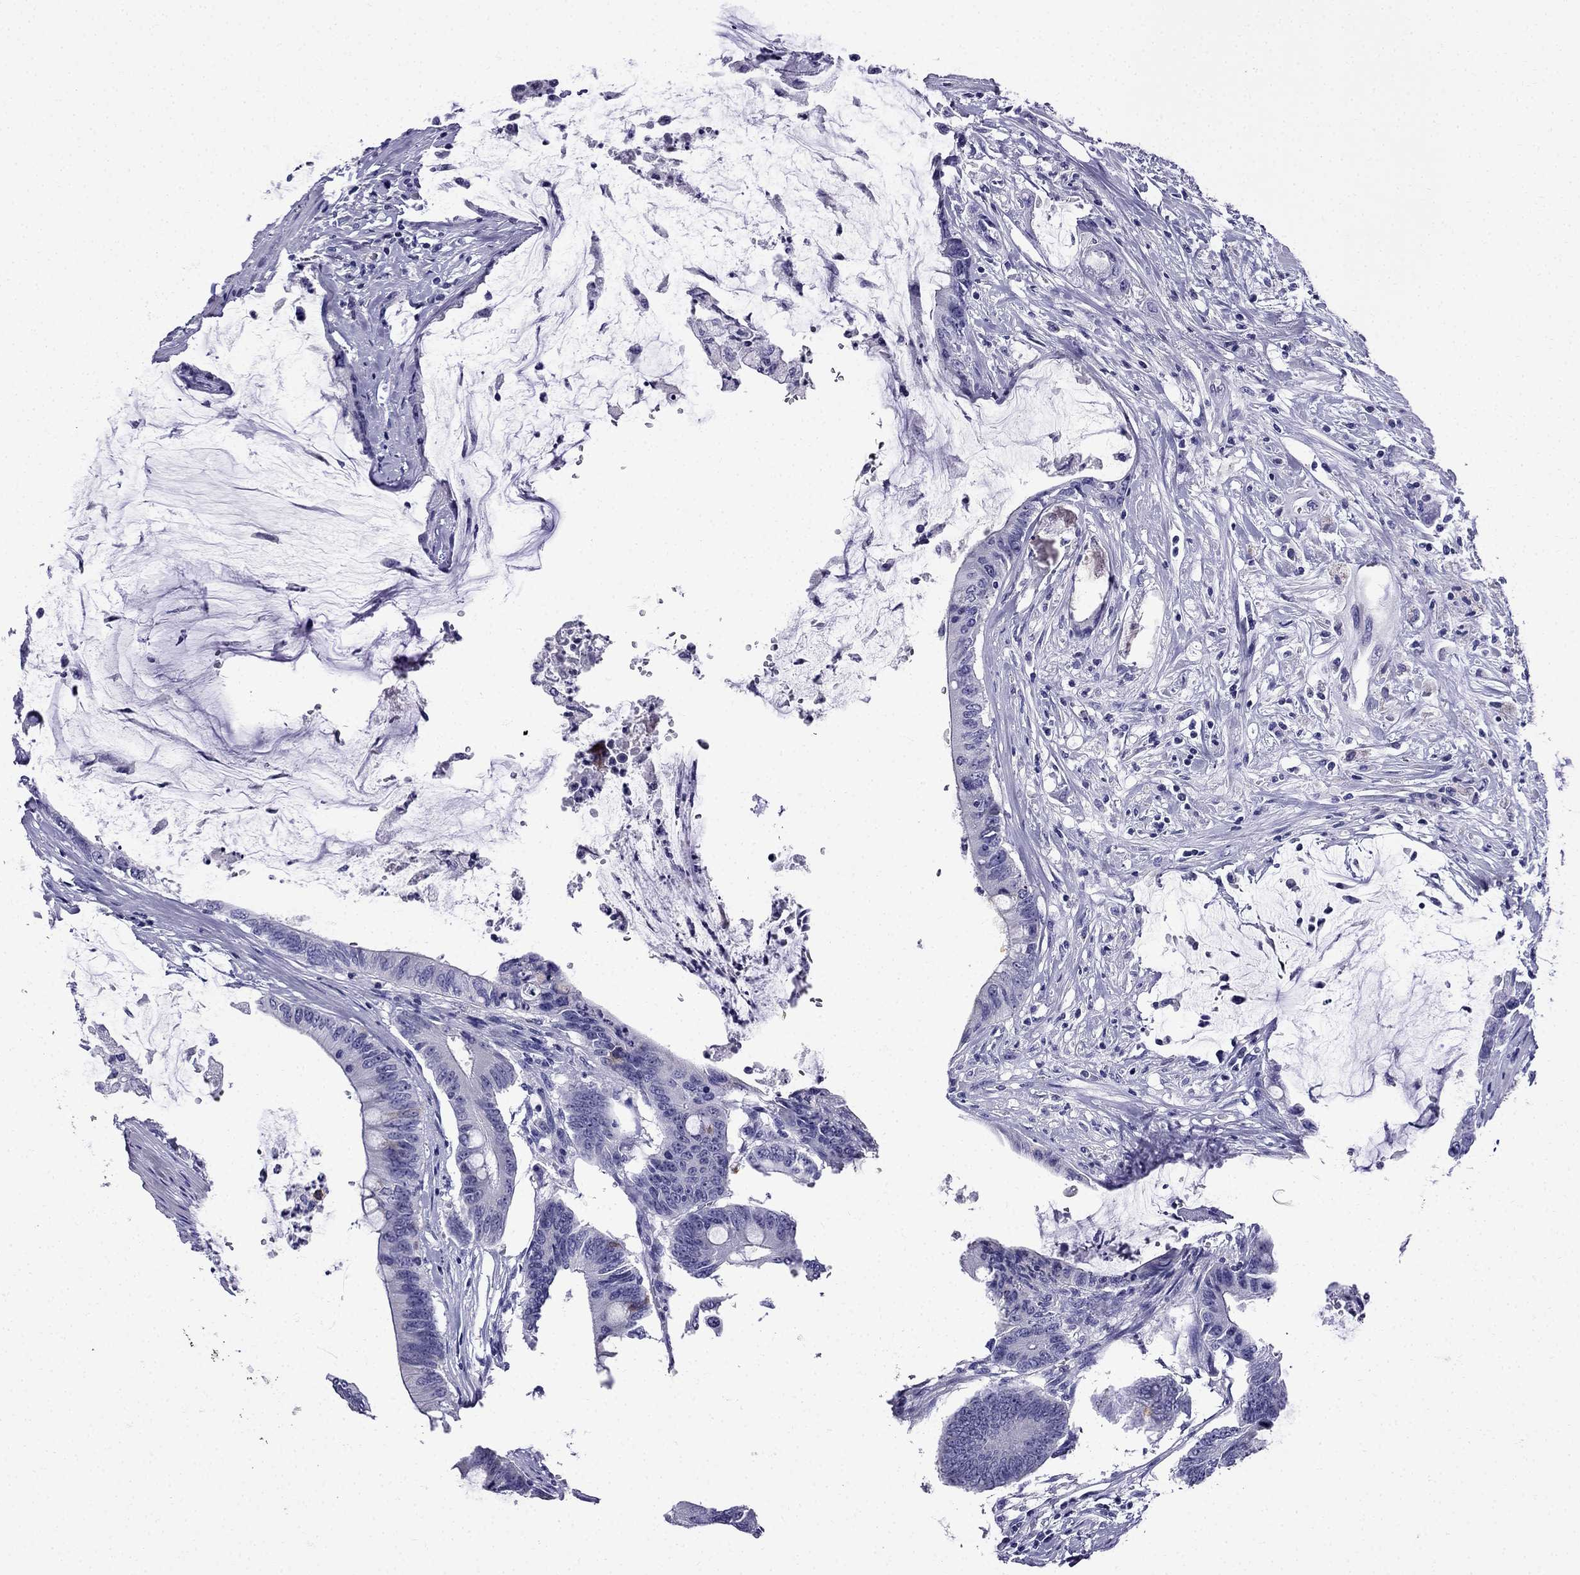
{"staining": {"intensity": "negative", "quantity": "none", "location": "none"}, "tissue": "colorectal cancer", "cell_type": "Tumor cells", "image_type": "cancer", "snomed": [{"axis": "morphology", "description": "Adenocarcinoma, NOS"}, {"axis": "topography", "description": "Rectum"}], "caption": "Micrograph shows no significant protein positivity in tumor cells of colorectal cancer.", "gene": "ERC2", "patient": {"sex": "male", "age": 59}}